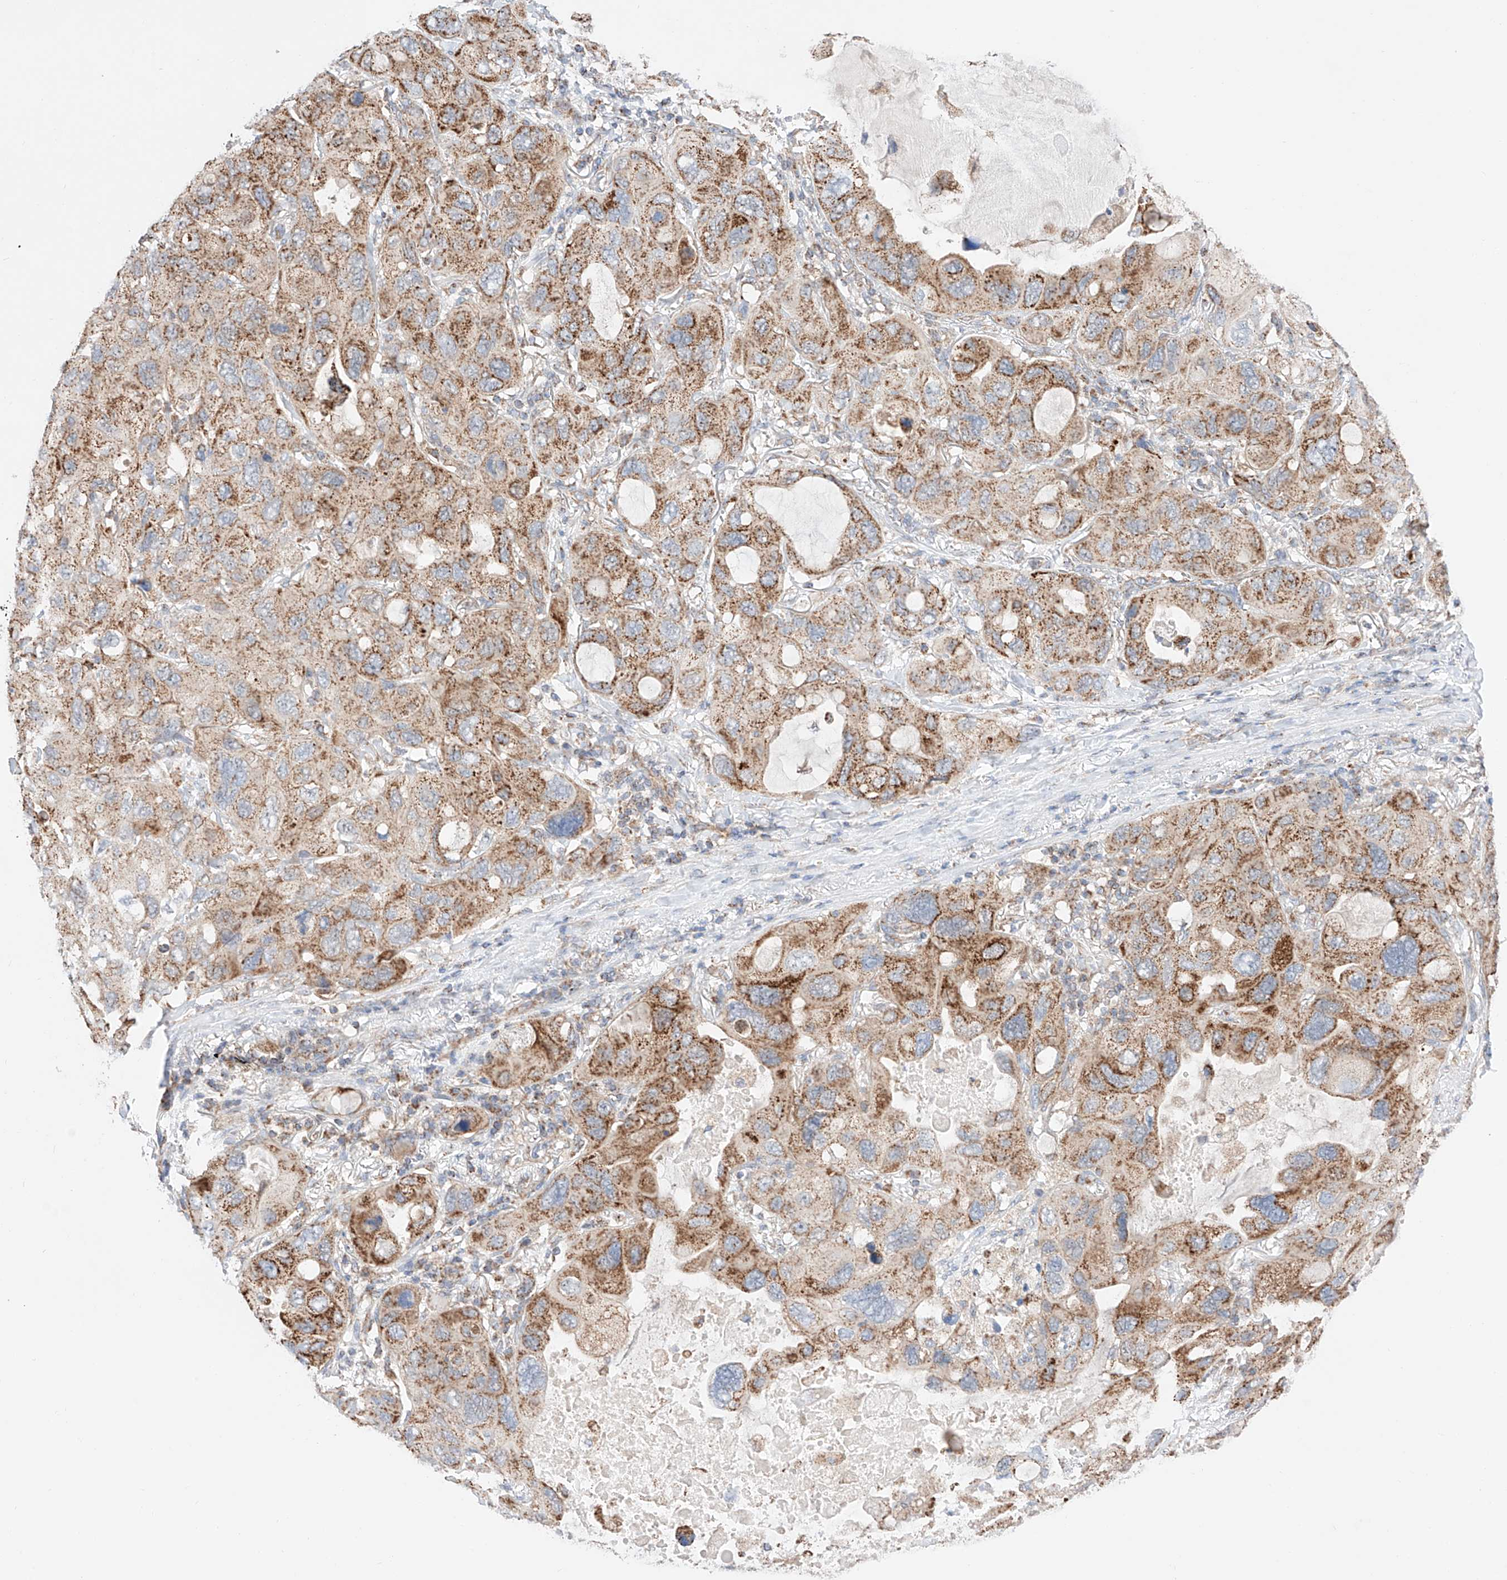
{"staining": {"intensity": "moderate", "quantity": ">75%", "location": "cytoplasmic/membranous"}, "tissue": "lung cancer", "cell_type": "Tumor cells", "image_type": "cancer", "snomed": [{"axis": "morphology", "description": "Squamous cell carcinoma, NOS"}, {"axis": "topography", "description": "Lung"}], "caption": "Immunohistochemical staining of lung squamous cell carcinoma reveals medium levels of moderate cytoplasmic/membranous positivity in approximately >75% of tumor cells. Nuclei are stained in blue.", "gene": "KTI12", "patient": {"sex": "female", "age": 73}}